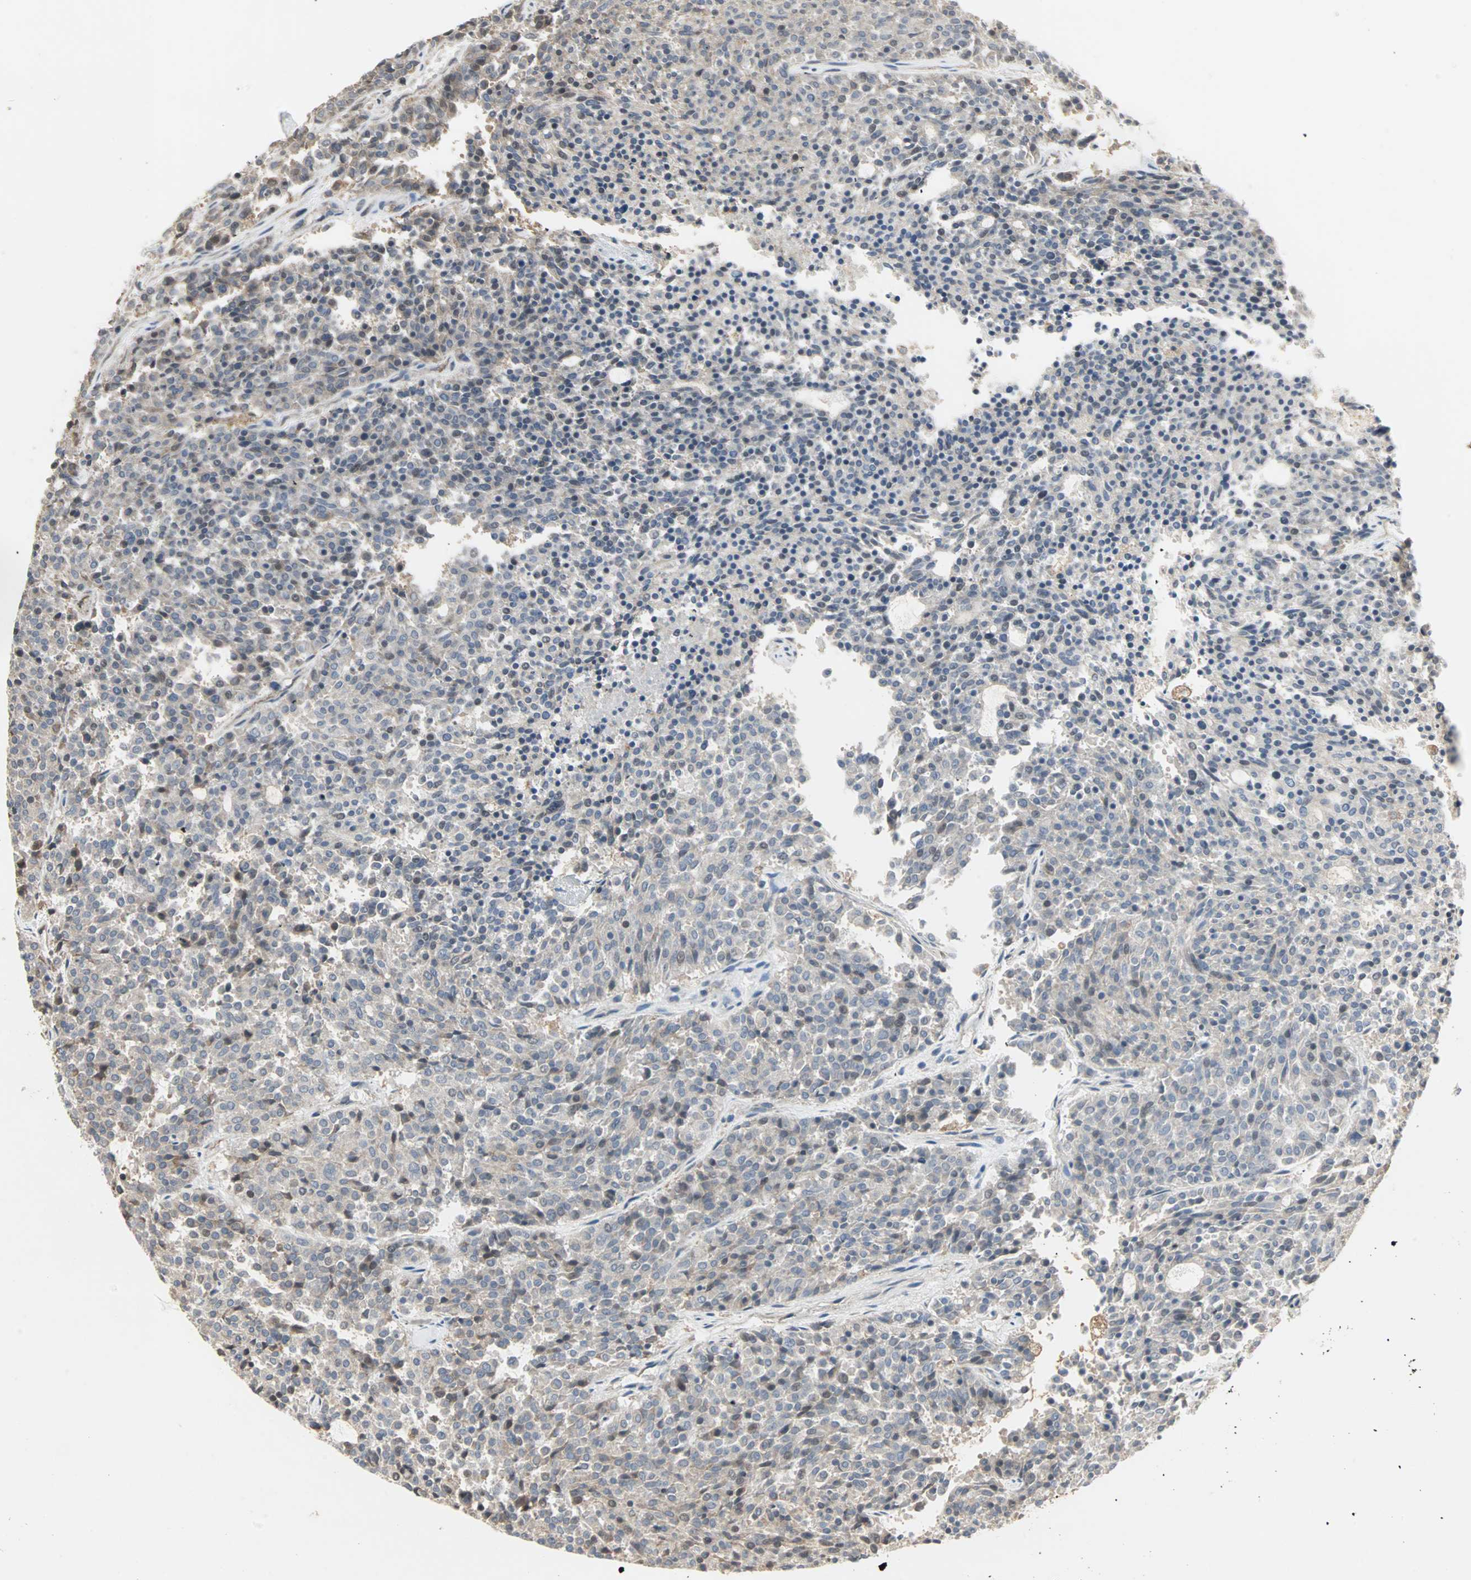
{"staining": {"intensity": "weak", "quantity": "25%-75%", "location": "cytoplasmic/membranous"}, "tissue": "carcinoid", "cell_type": "Tumor cells", "image_type": "cancer", "snomed": [{"axis": "morphology", "description": "Carcinoid, malignant, NOS"}, {"axis": "topography", "description": "Pancreas"}], "caption": "Immunohistochemistry histopathology image of human carcinoid stained for a protein (brown), which demonstrates low levels of weak cytoplasmic/membranous staining in about 25%-75% of tumor cells.", "gene": "GNAI2", "patient": {"sex": "female", "age": 54}}